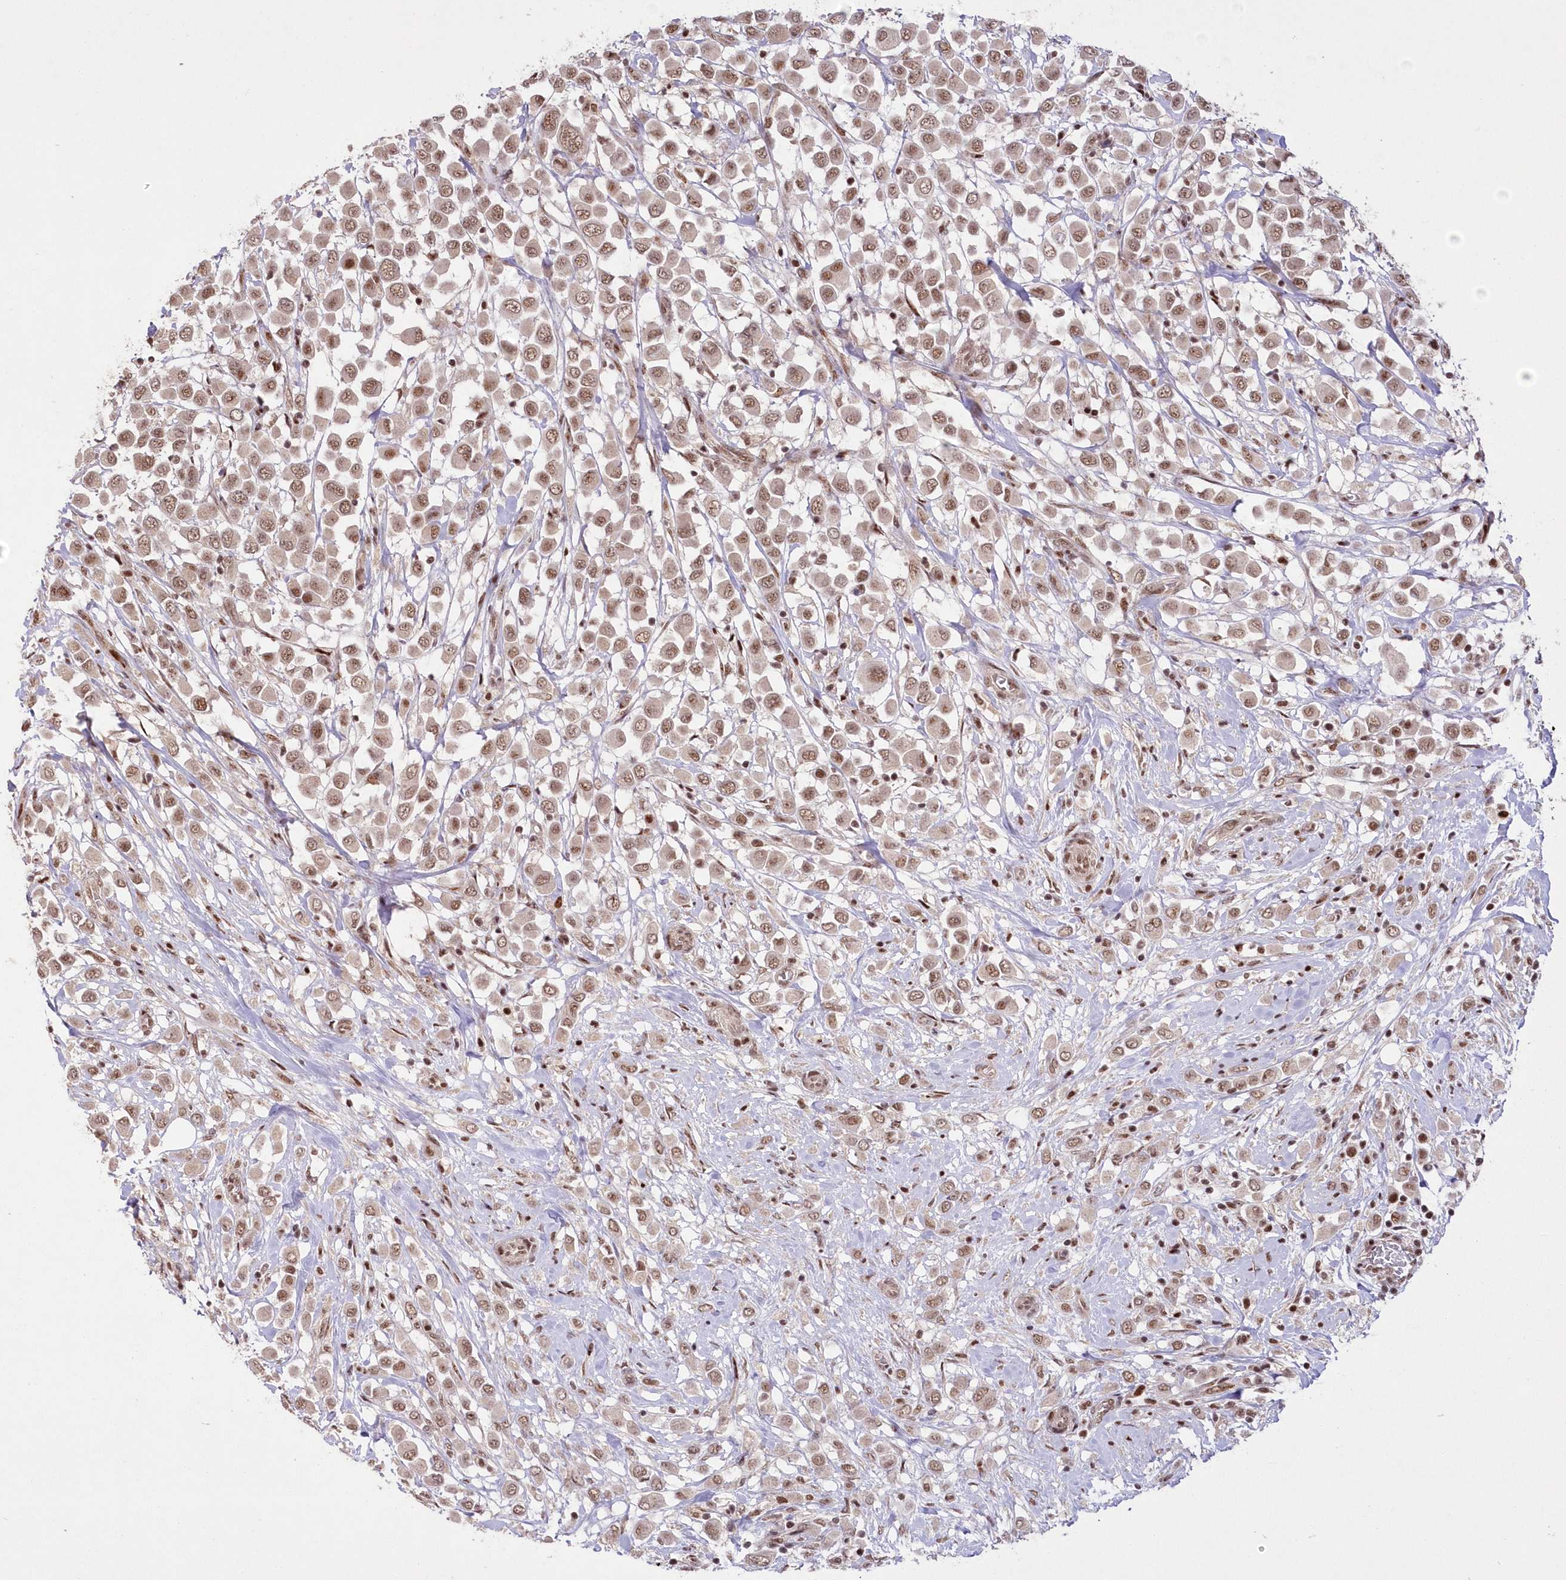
{"staining": {"intensity": "moderate", "quantity": ">75%", "location": "nuclear"}, "tissue": "breast cancer", "cell_type": "Tumor cells", "image_type": "cancer", "snomed": [{"axis": "morphology", "description": "Duct carcinoma"}, {"axis": "topography", "description": "Breast"}], "caption": "The immunohistochemical stain labels moderate nuclear expression in tumor cells of breast cancer (intraductal carcinoma) tissue.", "gene": "WBP1L", "patient": {"sex": "female", "age": 61}}